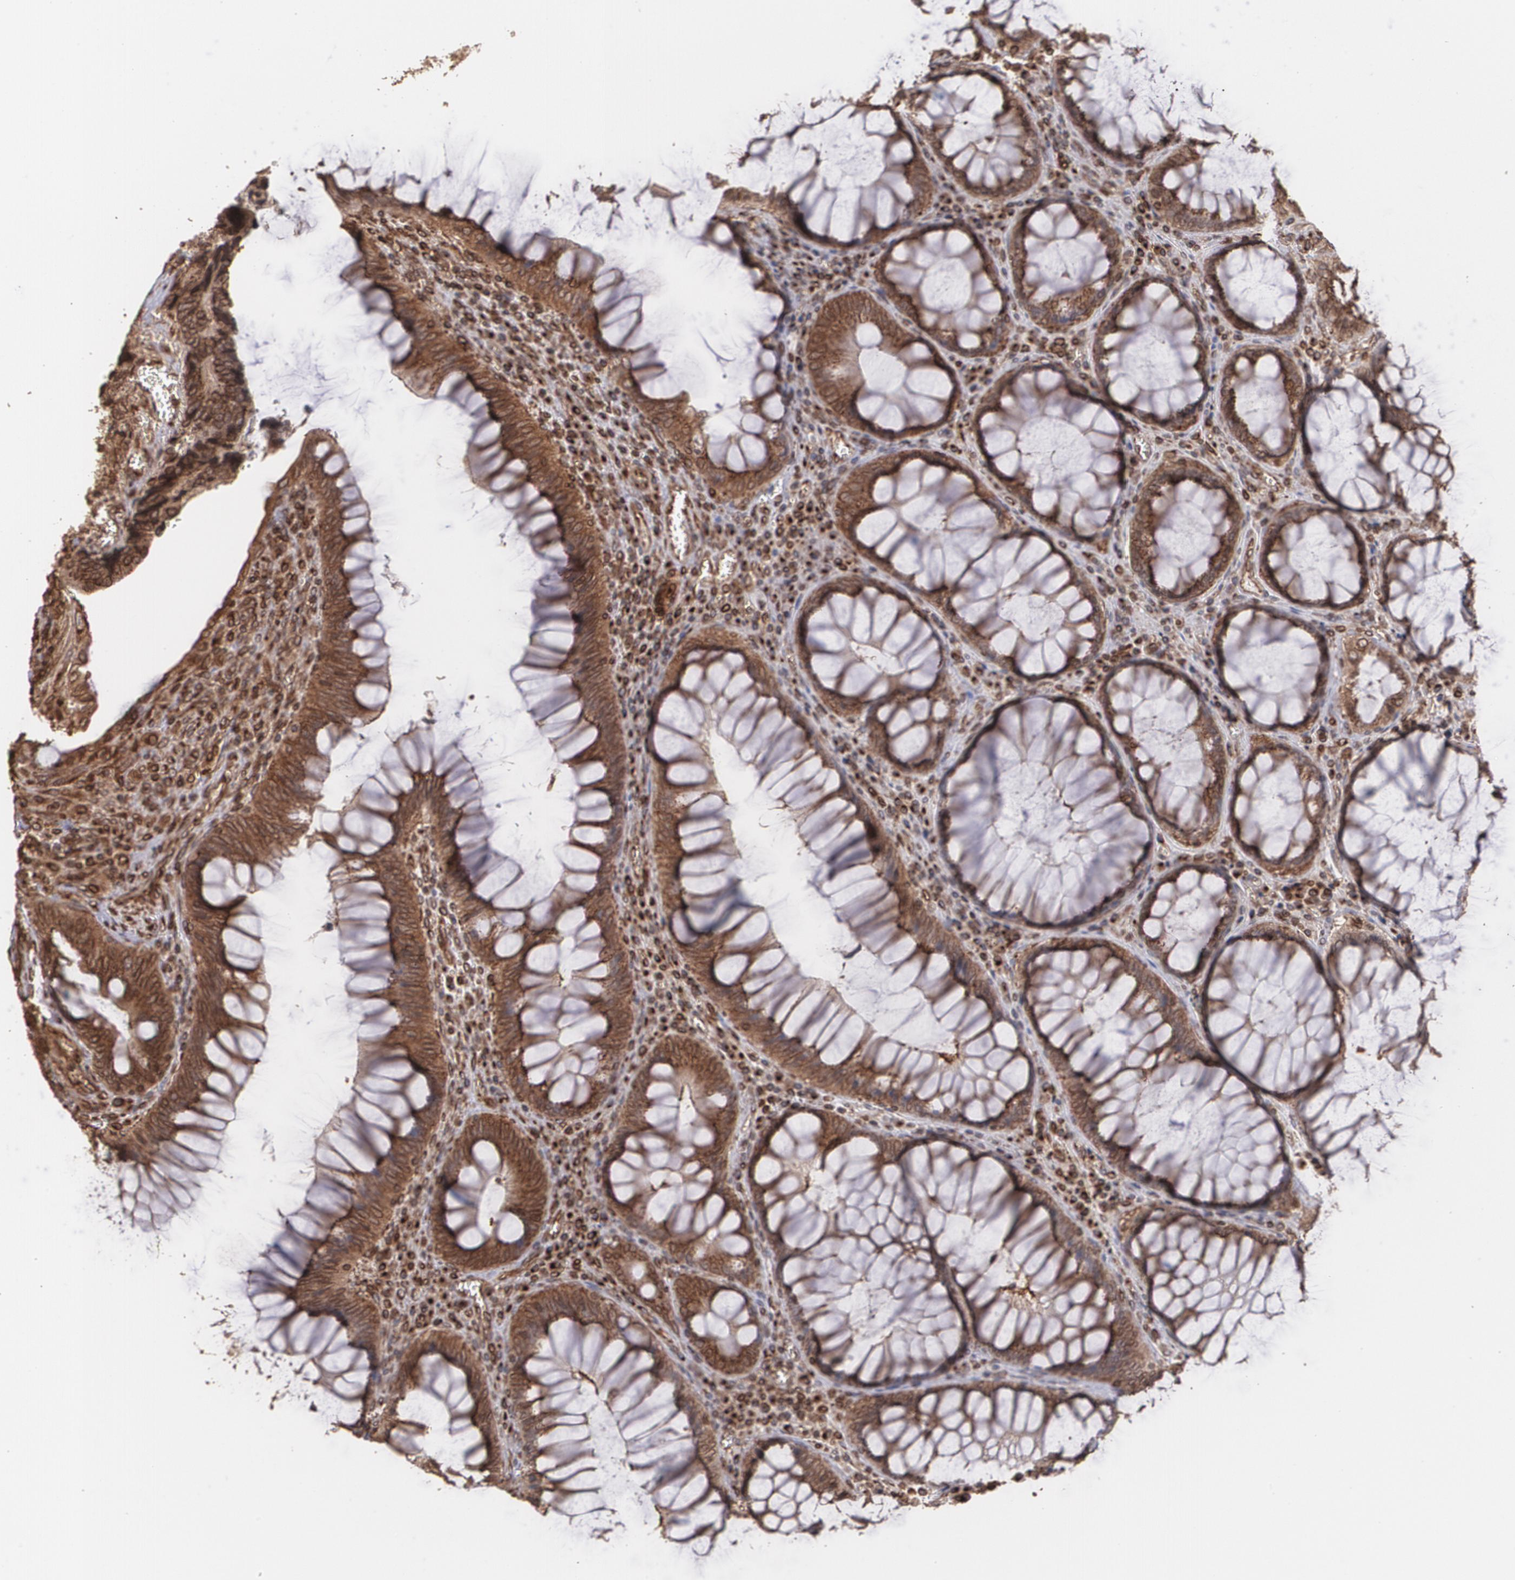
{"staining": {"intensity": "strong", "quantity": ">75%", "location": "cytoplasmic/membranous"}, "tissue": "colorectal cancer", "cell_type": "Tumor cells", "image_type": "cancer", "snomed": [{"axis": "morphology", "description": "Adenocarcinoma, NOS"}, {"axis": "topography", "description": "Colon"}], "caption": "DAB (3,3'-diaminobenzidine) immunohistochemical staining of human colorectal adenocarcinoma reveals strong cytoplasmic/membranous protein expression in about >75% of tumor cells.", "gene": "TRIP11", "patient": {"sex": "male", "age": 72}}